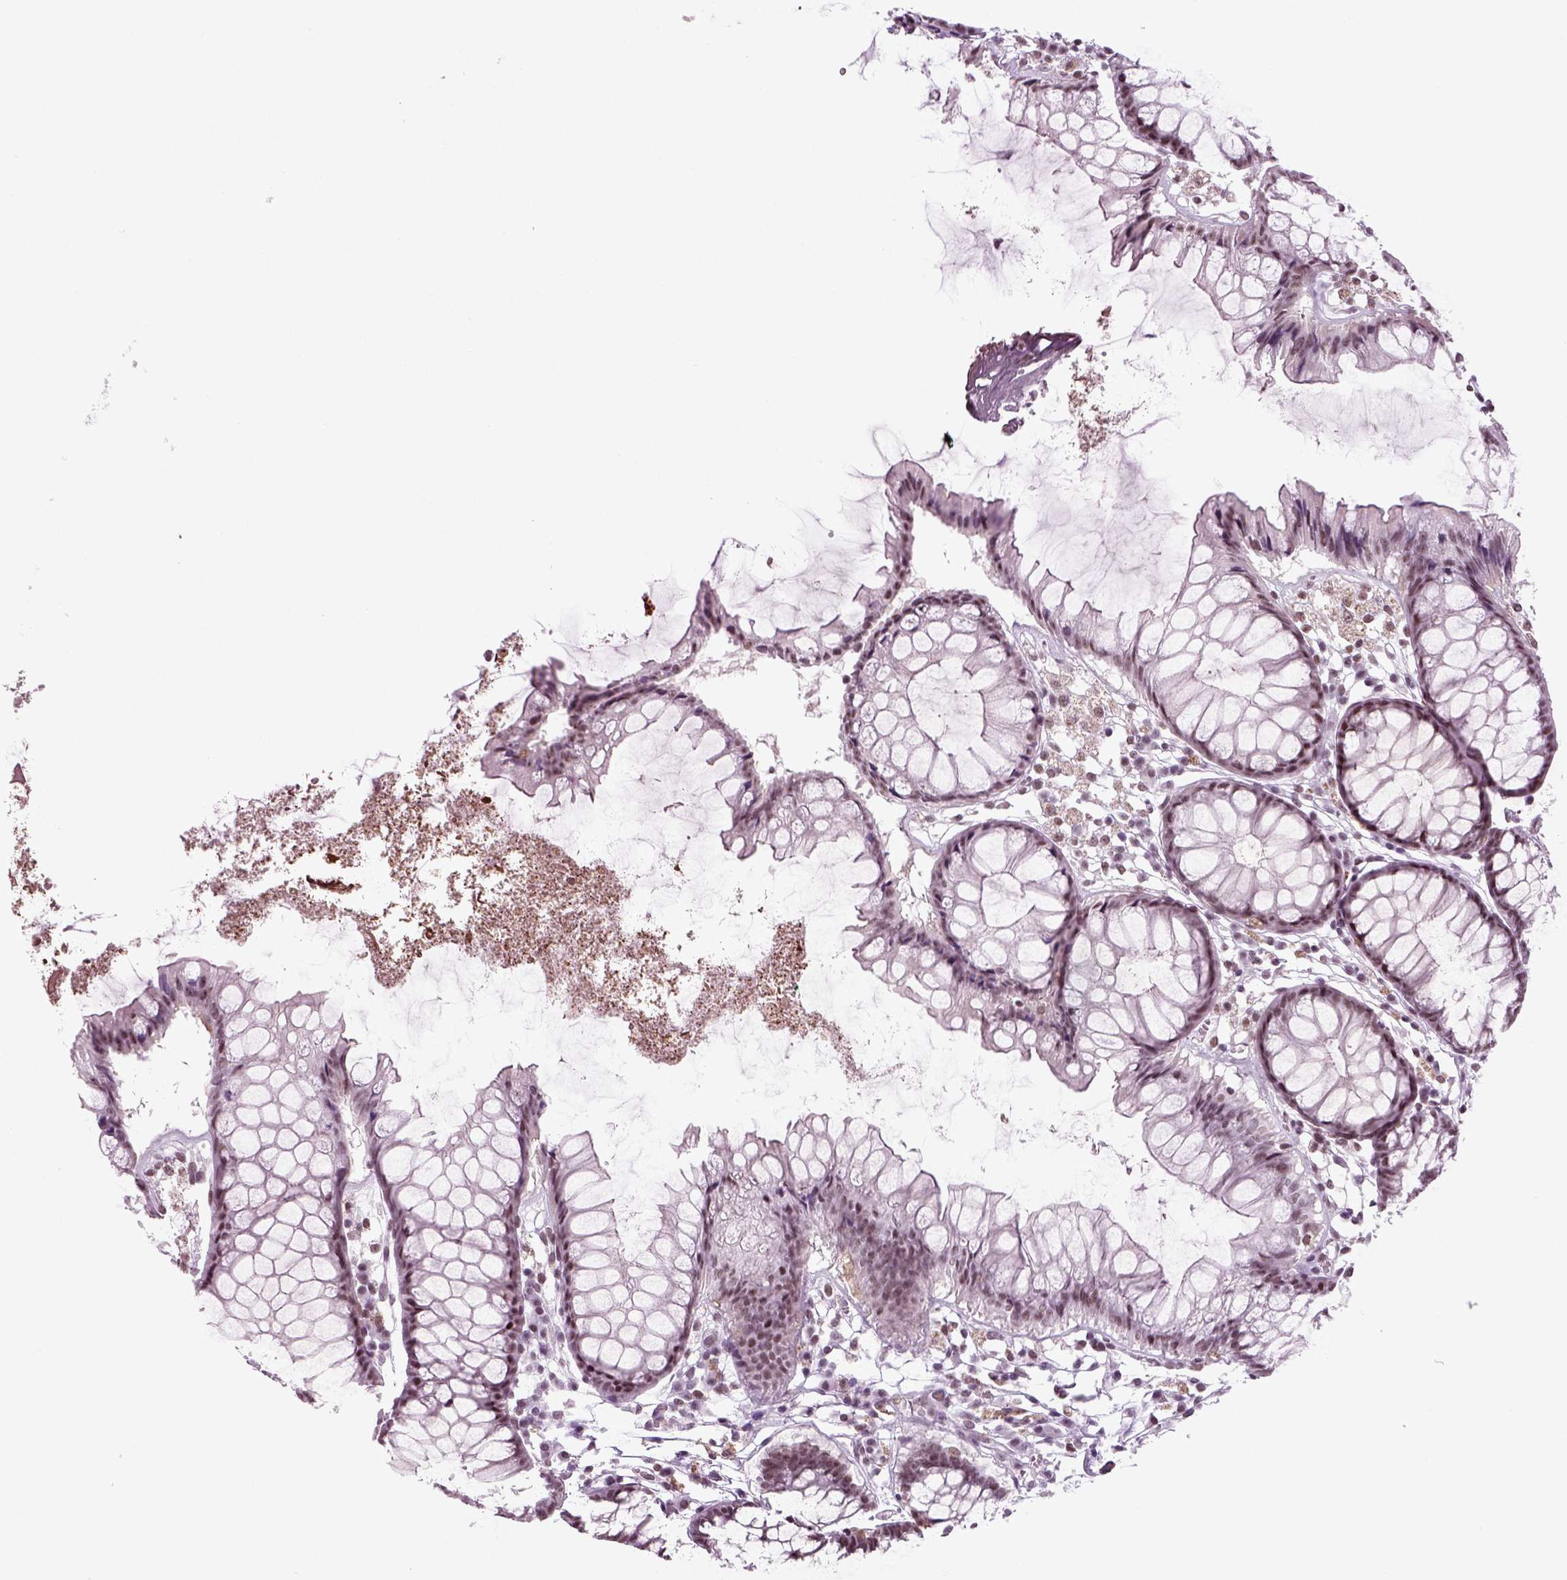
{"staining": {"intensity": "negative", "quantity": "none", "location": "none"}, "tissue": "colon", "cell_type": "Endothelial cells", "image_type": "normal", "snomed": [{"axis": "morphology", "description": "Normal tissue, NOS"}, {"axis": "morphology", "description": "Adenocarcinoma, NOS"}, {"axis": "topography", "description": "Colon"}], "caption": "Image shows no significant protein expression in endothelial cells of benign colon. (Stains: DAB (3,3'-diaminobenzidine) IHC with hematoxylin counter stain, Microscopy: brightfield microscopy at high magnification).", "gene": "RCOR3", "patient": {"sex": "male", "age": 65}}